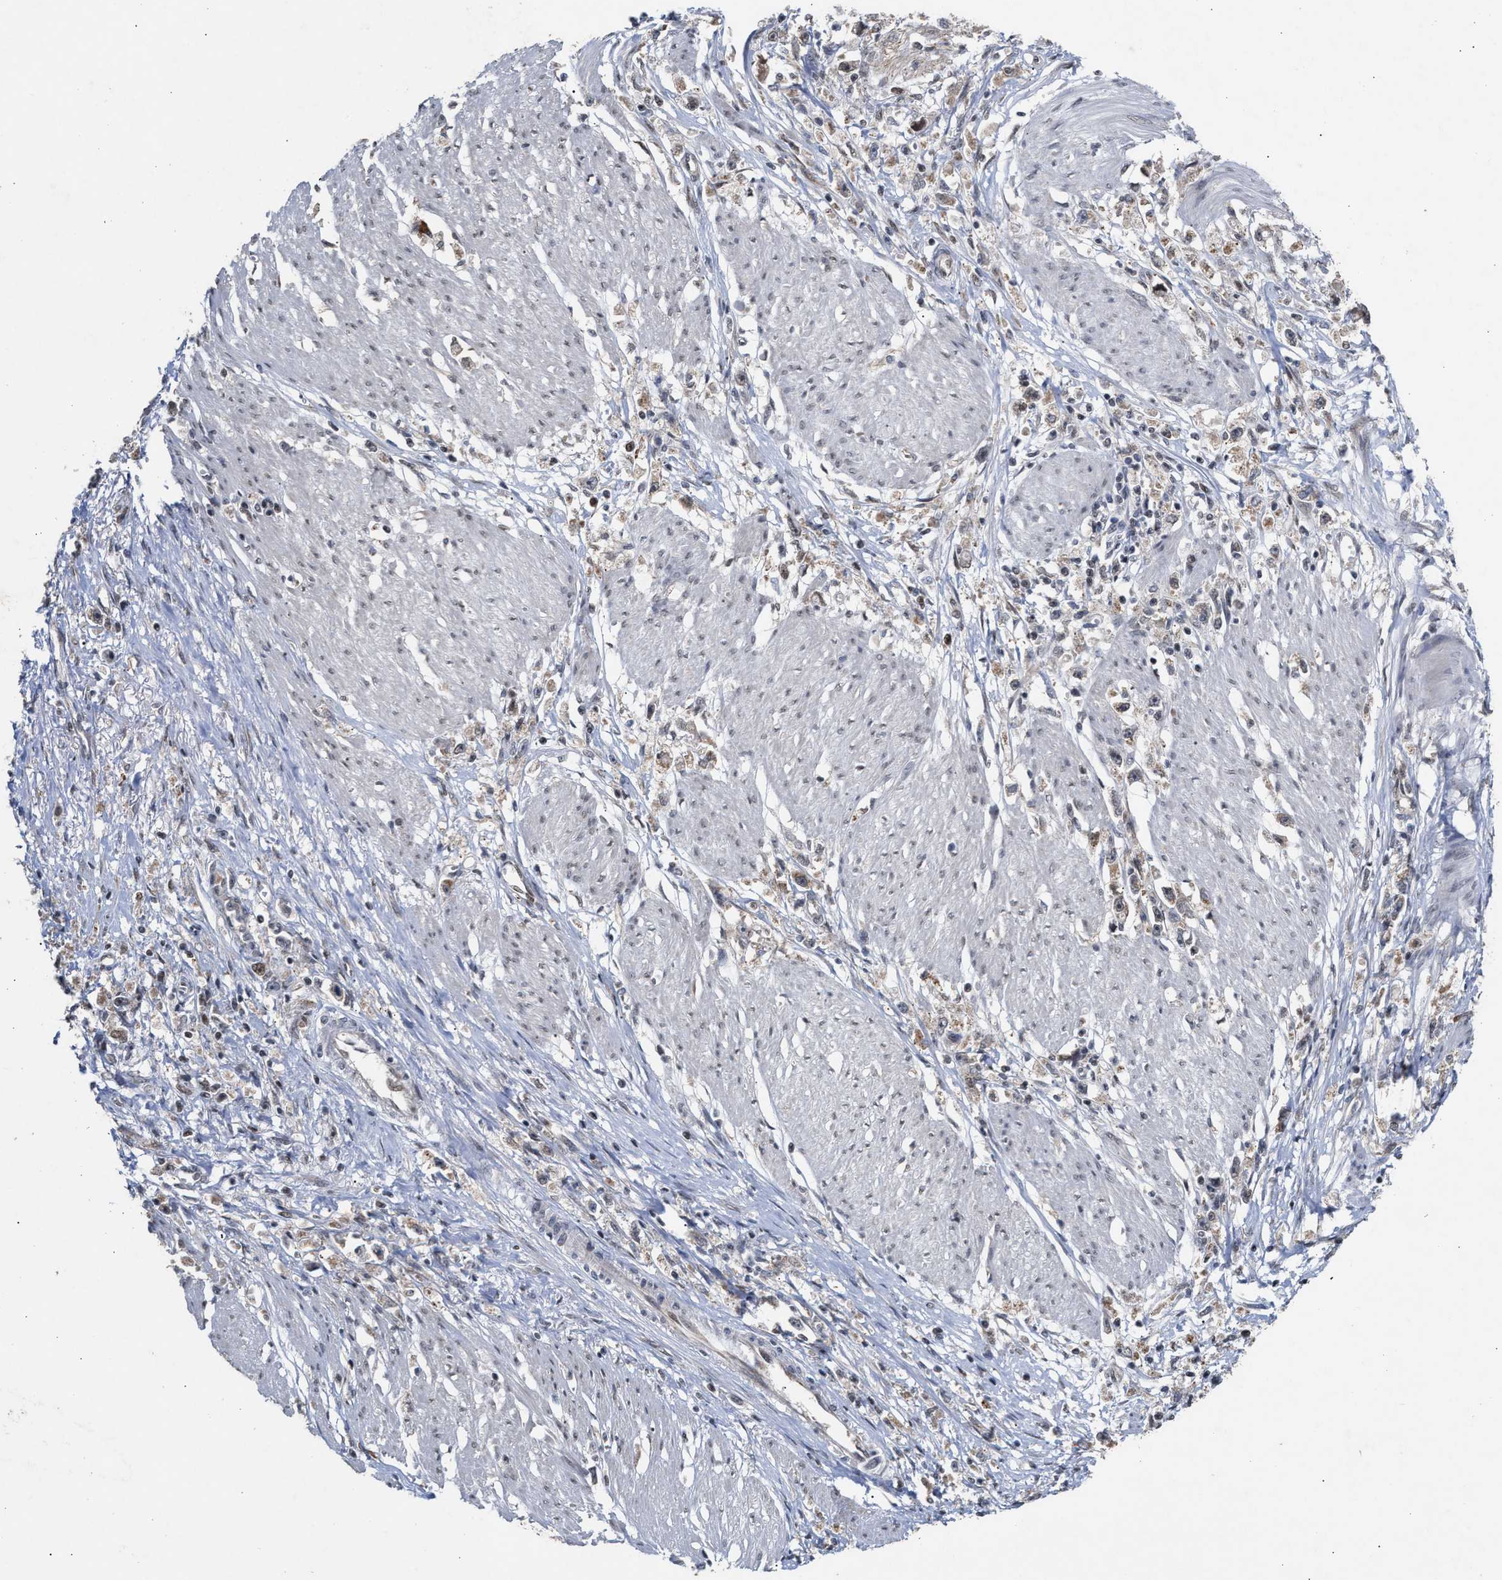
{"staining": {"intensity": "weak", "quantity": ">75%", "location": "cytoplasmic/membranous"}, "tissue": "stomach cancer", "cell_type": "Tumor cells", "image_type": "cancer", "snomed": [{"axis": "morphology", "description": "Adenocarcinoma, NOS"}, {"axis": "topography", "description": "Stomach"}], "caption": "Adenocarcinoma (stomach) stained with immunohistochemistry shows weak cytoplasmic/membranous positivity in approximately >75% of tumor cells.", "gene": "MKNK2", "patient": {"sex": "female", "age": 59}}